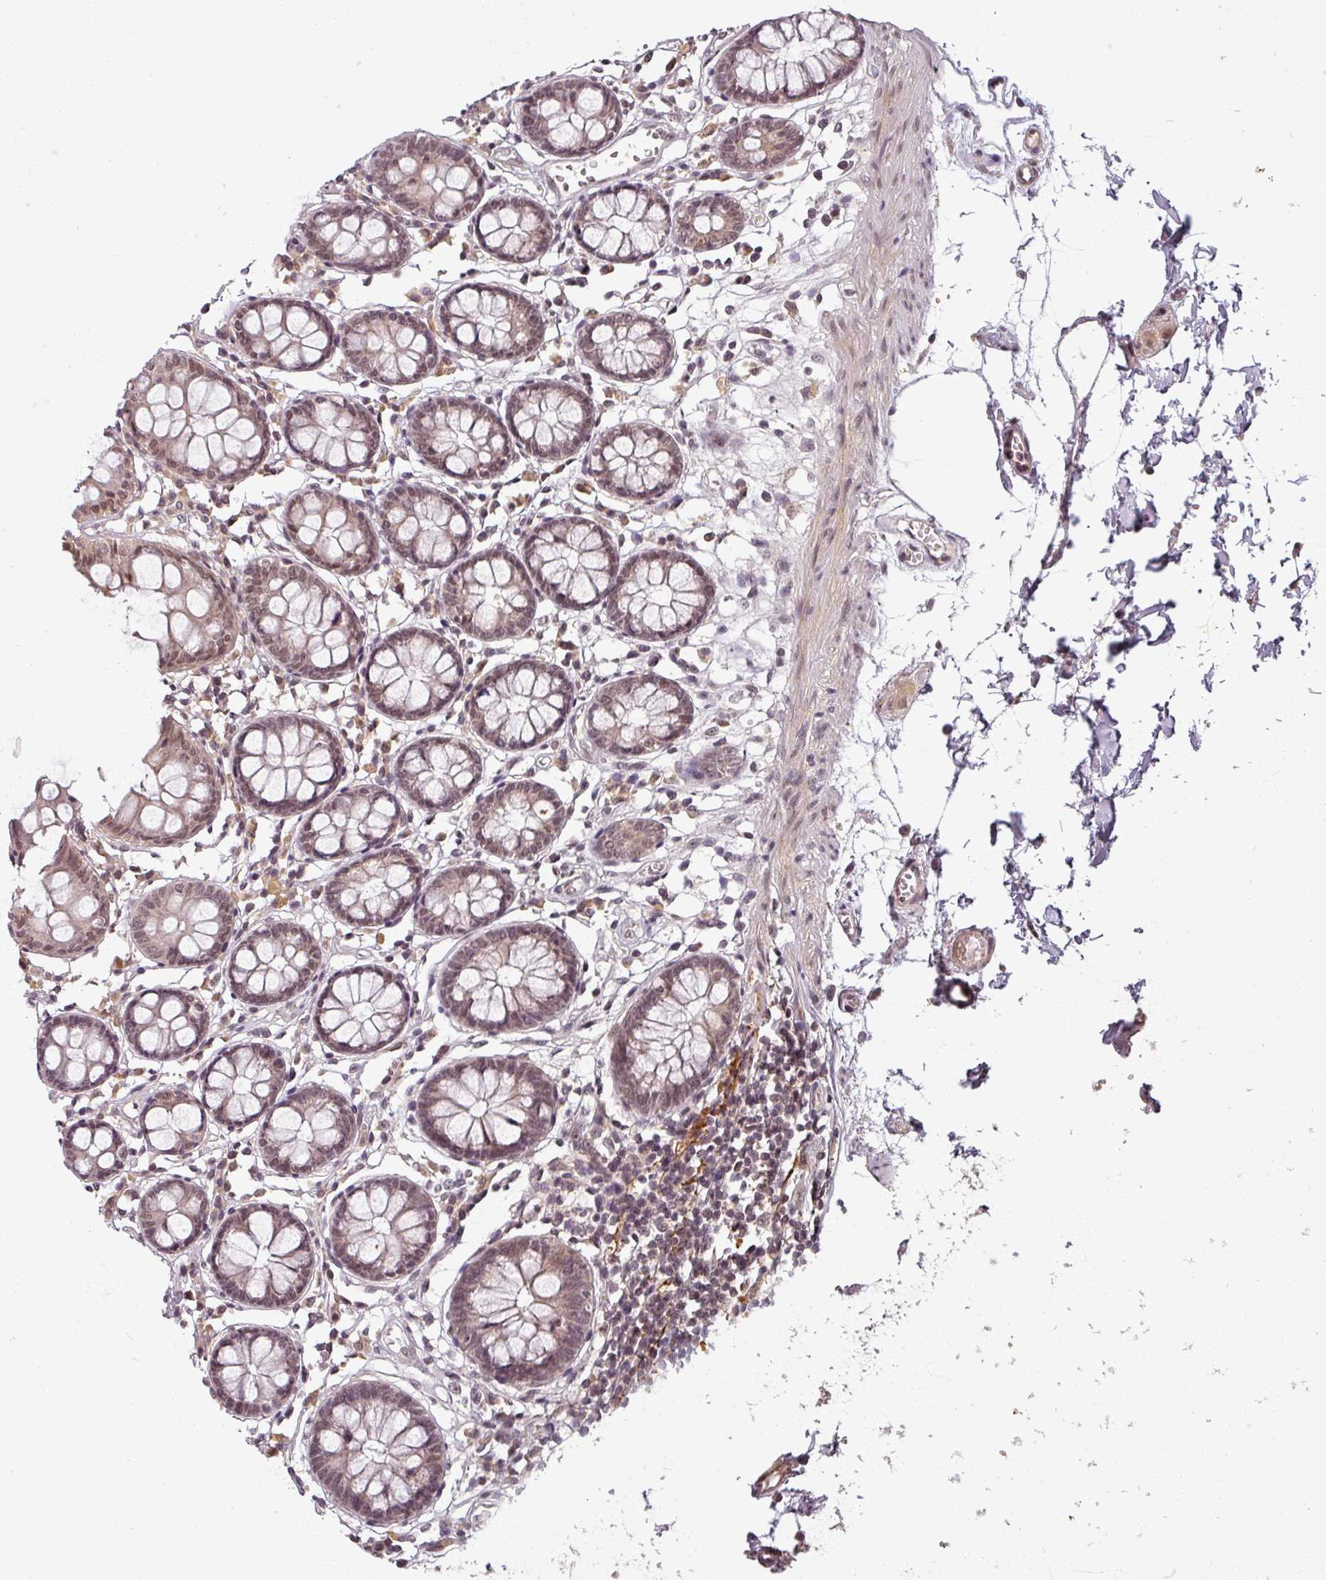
{"staining": {"intensity": "moderate", "quantity": "25%-75%", "location": "nuclear"}, "tissue": "colon", "cell_type": "Endothelial cells", "image_type": "normal", "snomed": [{"axis": "morphology", "description": "Normal tissue, NOS"}, {"axis": "topography", "description": "Colon"}], "caption": "A micrograph of human colon stained for a protein displays moderate nuclear brown staining in endothelial cells.", "gene": "POLR2G", "patient": {"sex": "female", "age": 84}}